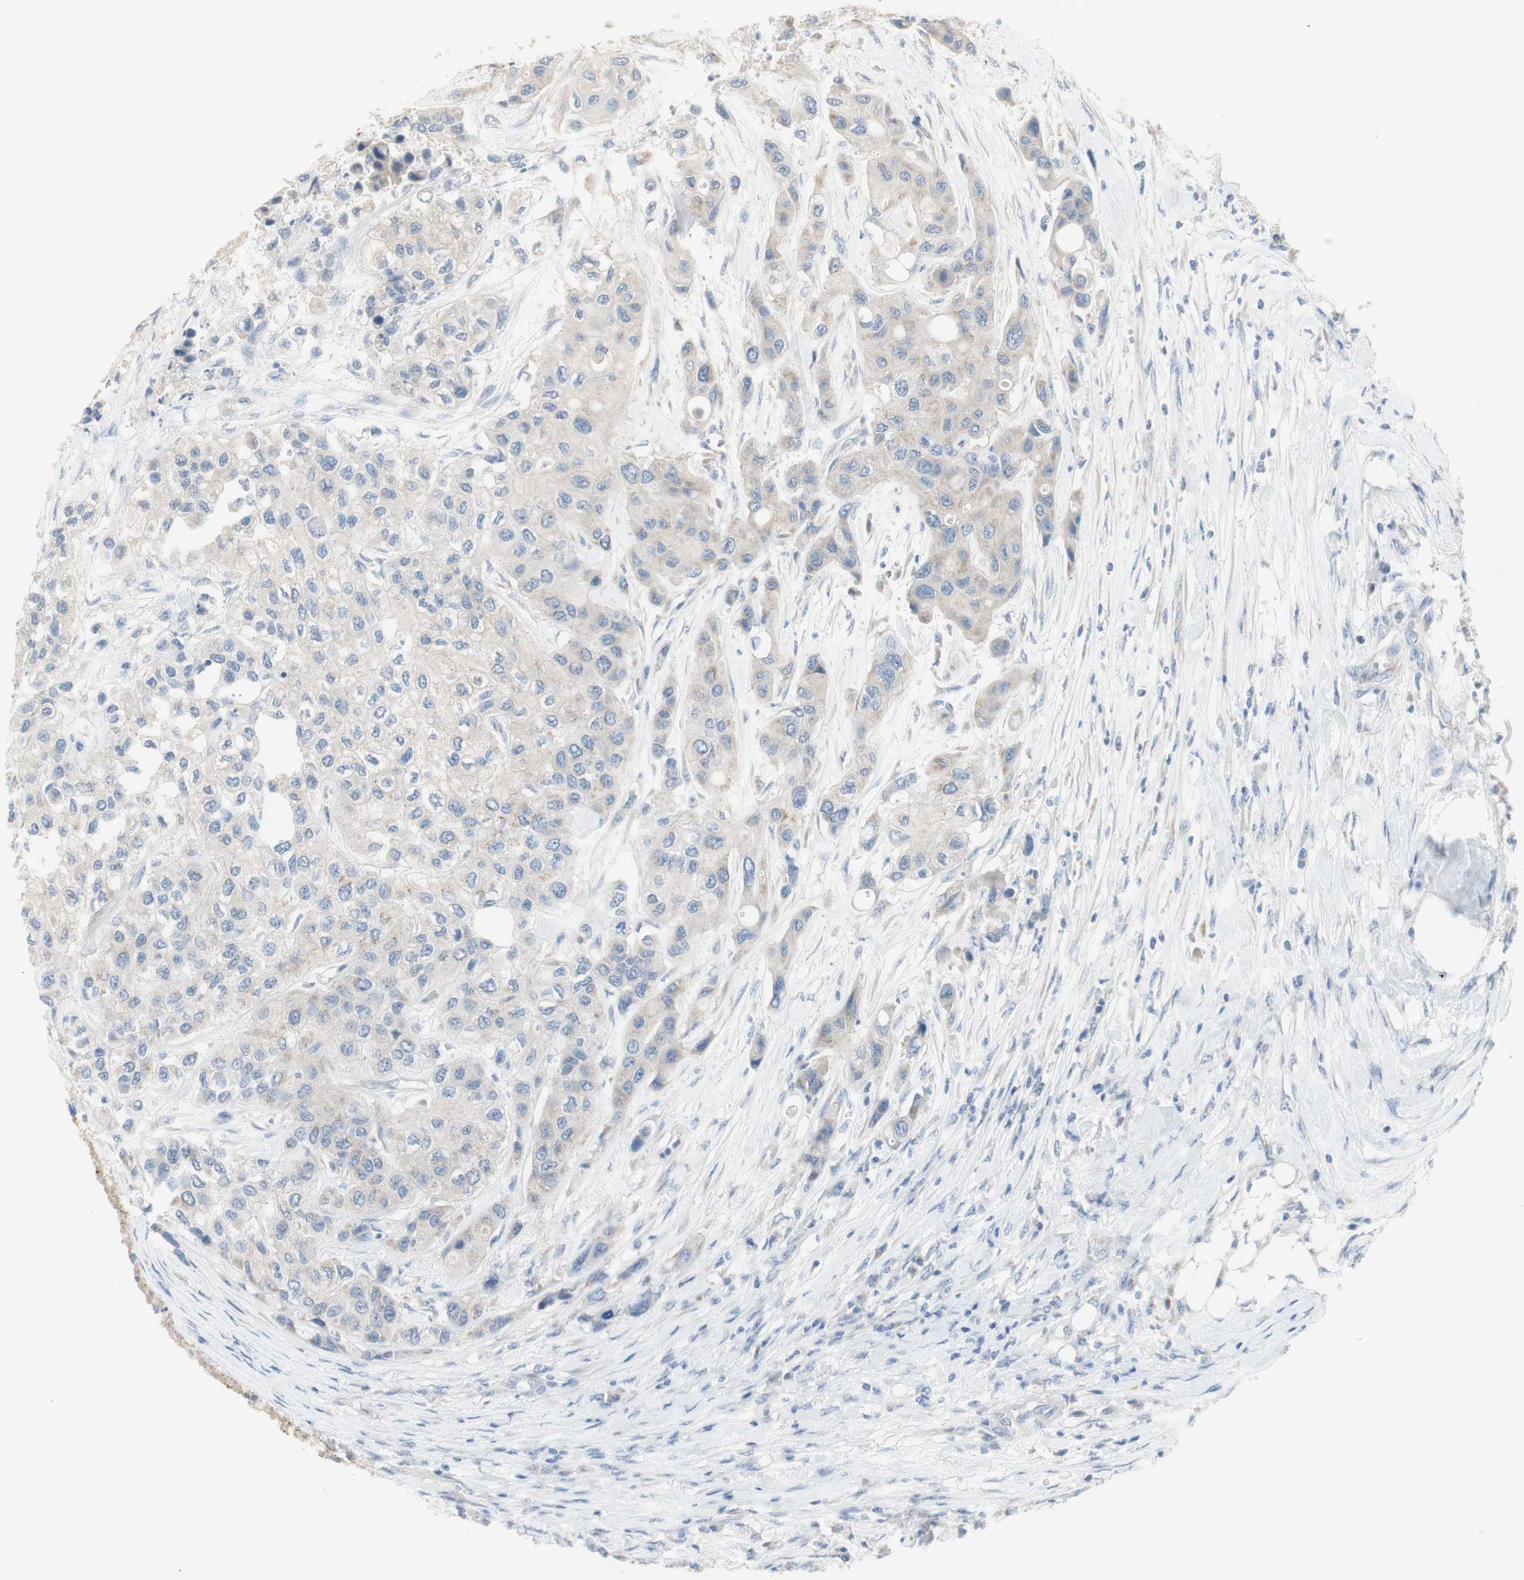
{"staining": {"intensity": "weak", "quantity": "<25%", "location": "cytoplasmic/membranous"}, "tissue": "urothelial cancer", "cell_type": "Tumor cells", "image_type": "cancer", "snomed": [{"axis": "morphology", "description": "Urothelial carcinoma, High grade"}, {"axis": "topography", "description": "Urinary bladder"}], "caption": "IHC micrograph of high-grade urothelial carcinoma stained for a protein (brown), which displays no expression in tumor cells.", "gene": "C3orf52", "patient": {"sex": "female", "age": 56}}